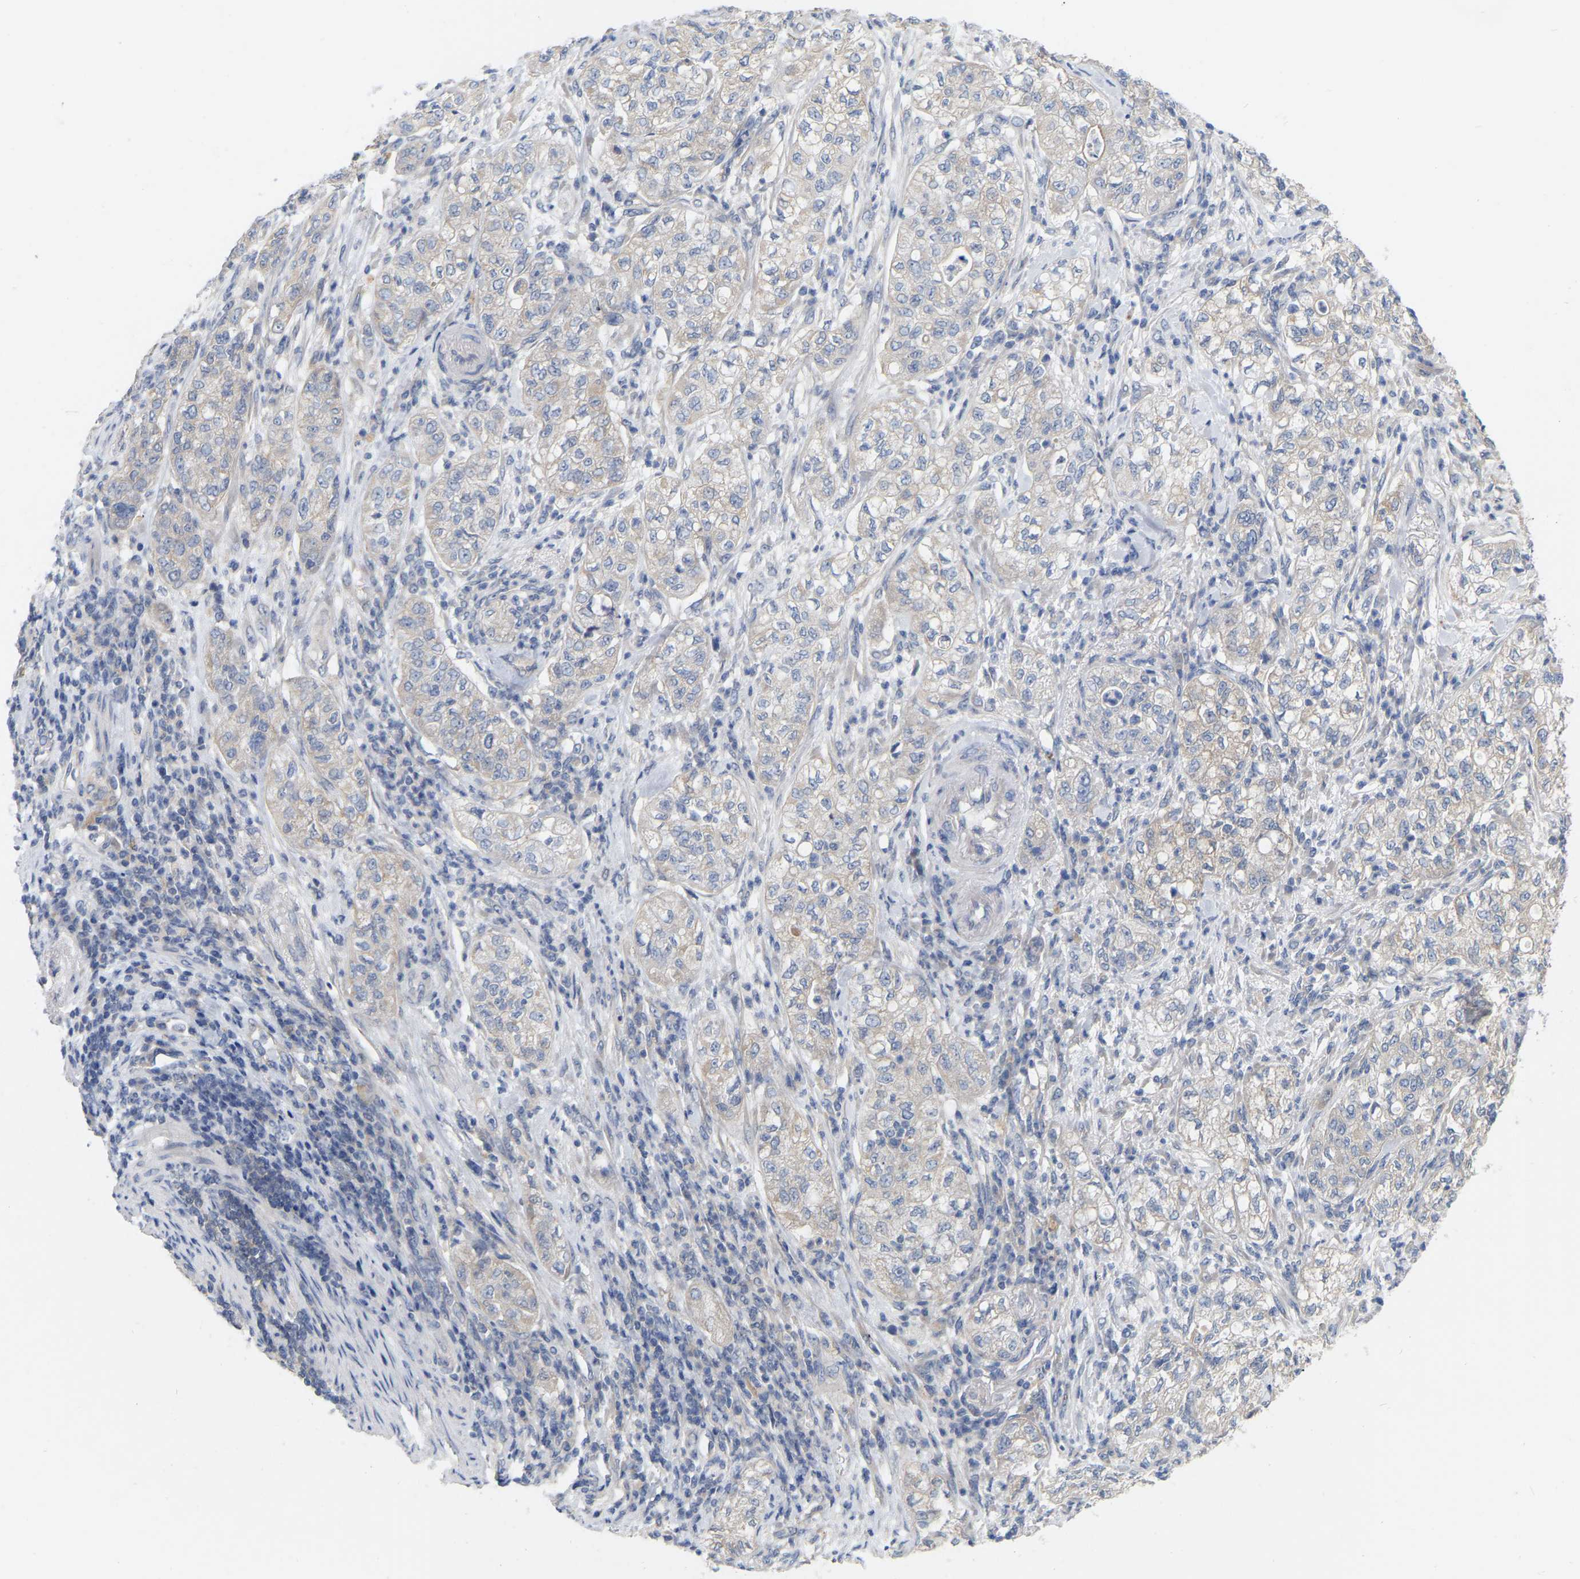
{"staining": {"intensity": "negative", "quantity": "none", "location": "none"}, "tissue": "pancreatic cancer", "cell_type": "Tumor cells", "image_type": "cancer", "snomed": [{"axis": "morphology", "description": "Adenocarcinoma, NOS"}, {"axis": "topography", "description": "Pancreas"}], "caption": "The micrograph reveals no significant expression in tumor cells of pancreatic cancer. (Stains: DAB immunohistochemistry with hematoxylin counter stain, Microscopy: brightfield microscopy at high magnification).", "gene": "WIPI2", "patient": {"sex": "female", "age": 78}}